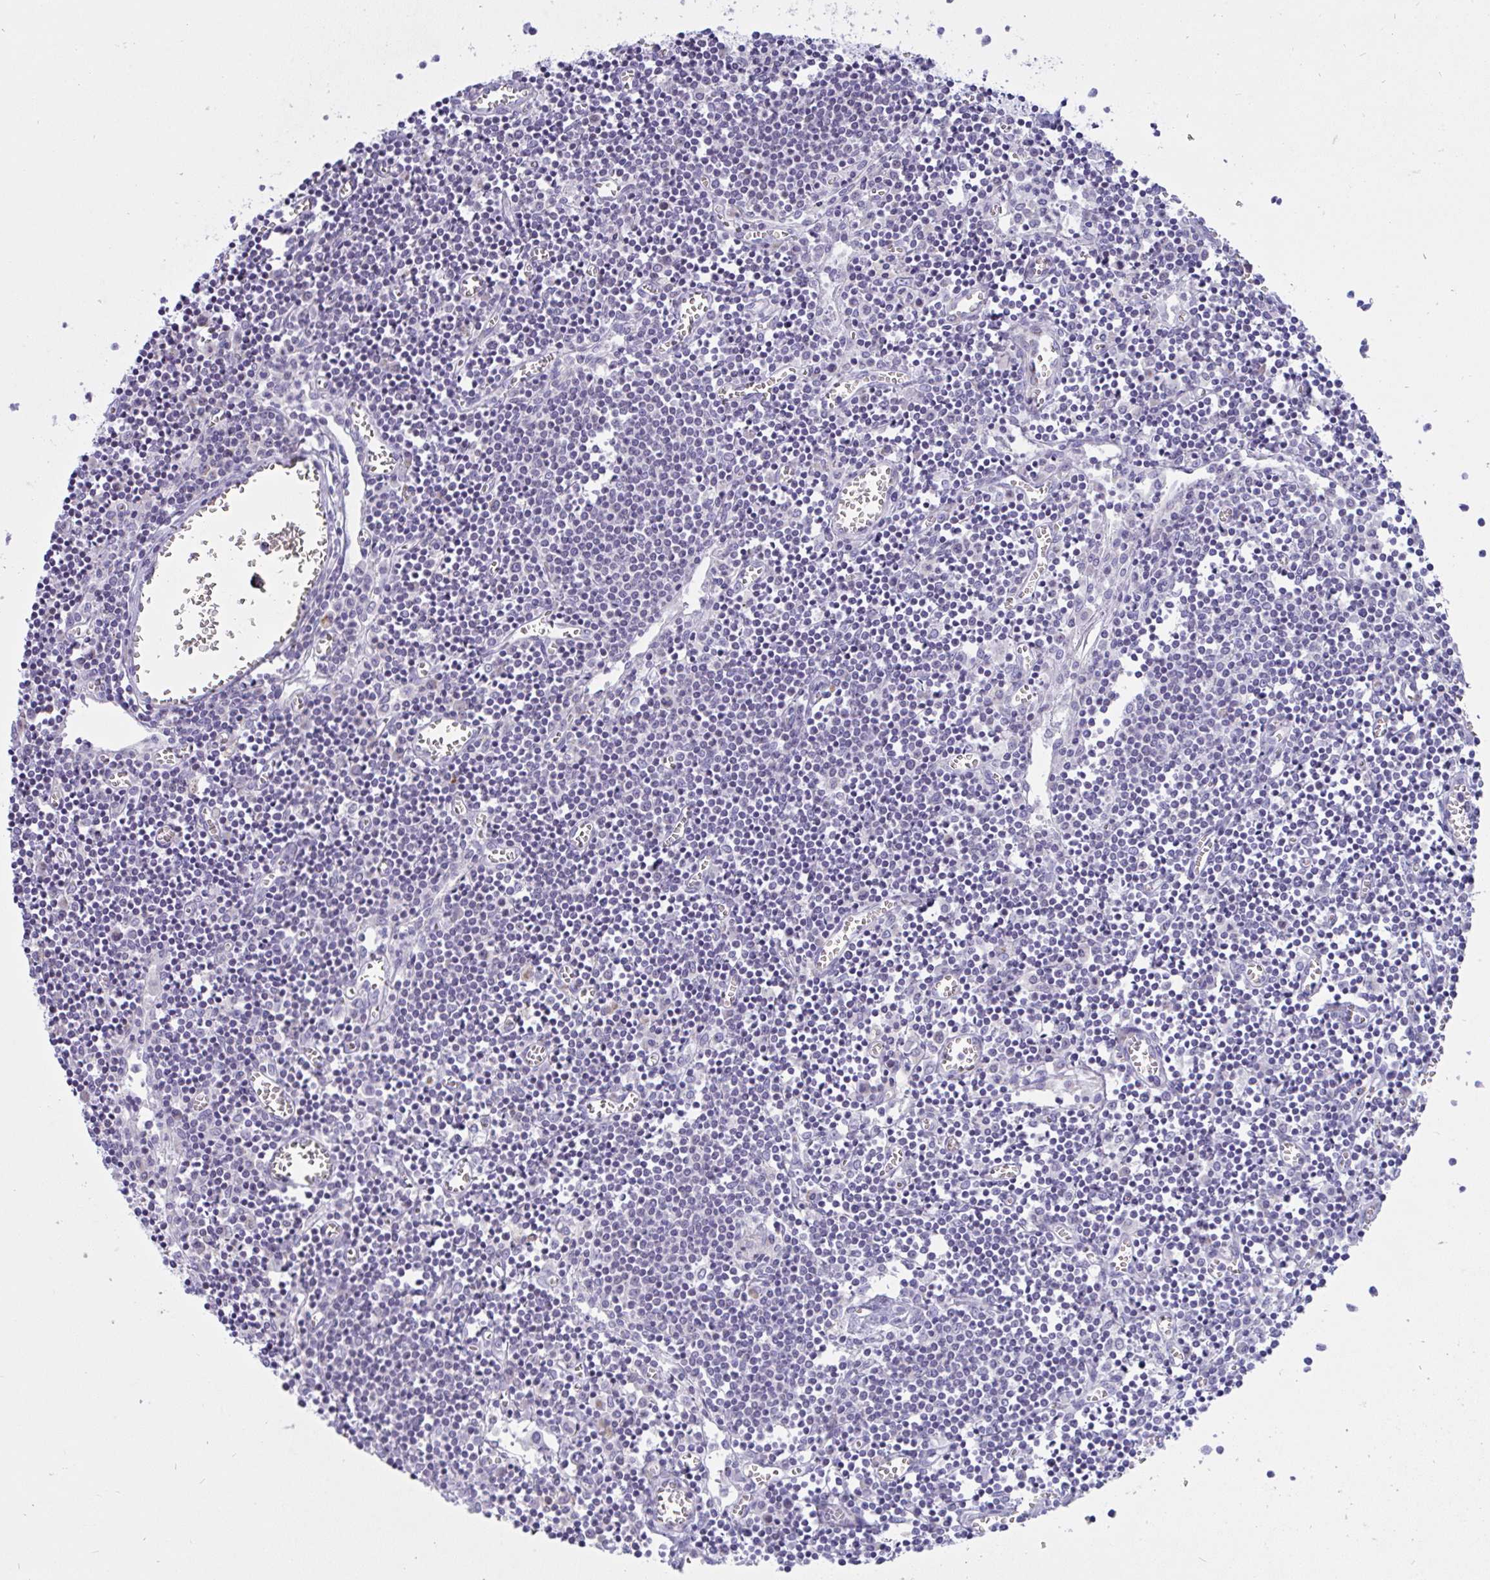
{"staining": {"intensity": "negative", "quantity": "none", "location": "none"}, "tissue": "lymph node", "cell_type": "Germinal center cells", "image_type": "normal", "snomed": [{"axis": "morphology", "description": "Normal tissue, NOS"}, {"axis": "topography", "description": "Lymph node"}], "caption": "Immunohistochemistry micrograph of normal lymph node: lymph node stained with DAB (3,3'-diaminobenzidine) shows no significant protein staining in germinal center cells. (Brightfield microscopy of DAB (3,3'-diaminobenzidine) immunohistochemistry (IHC) at high magnification).", "gene": "NTN1", "patient": {"sex": "male", "age": 66}}